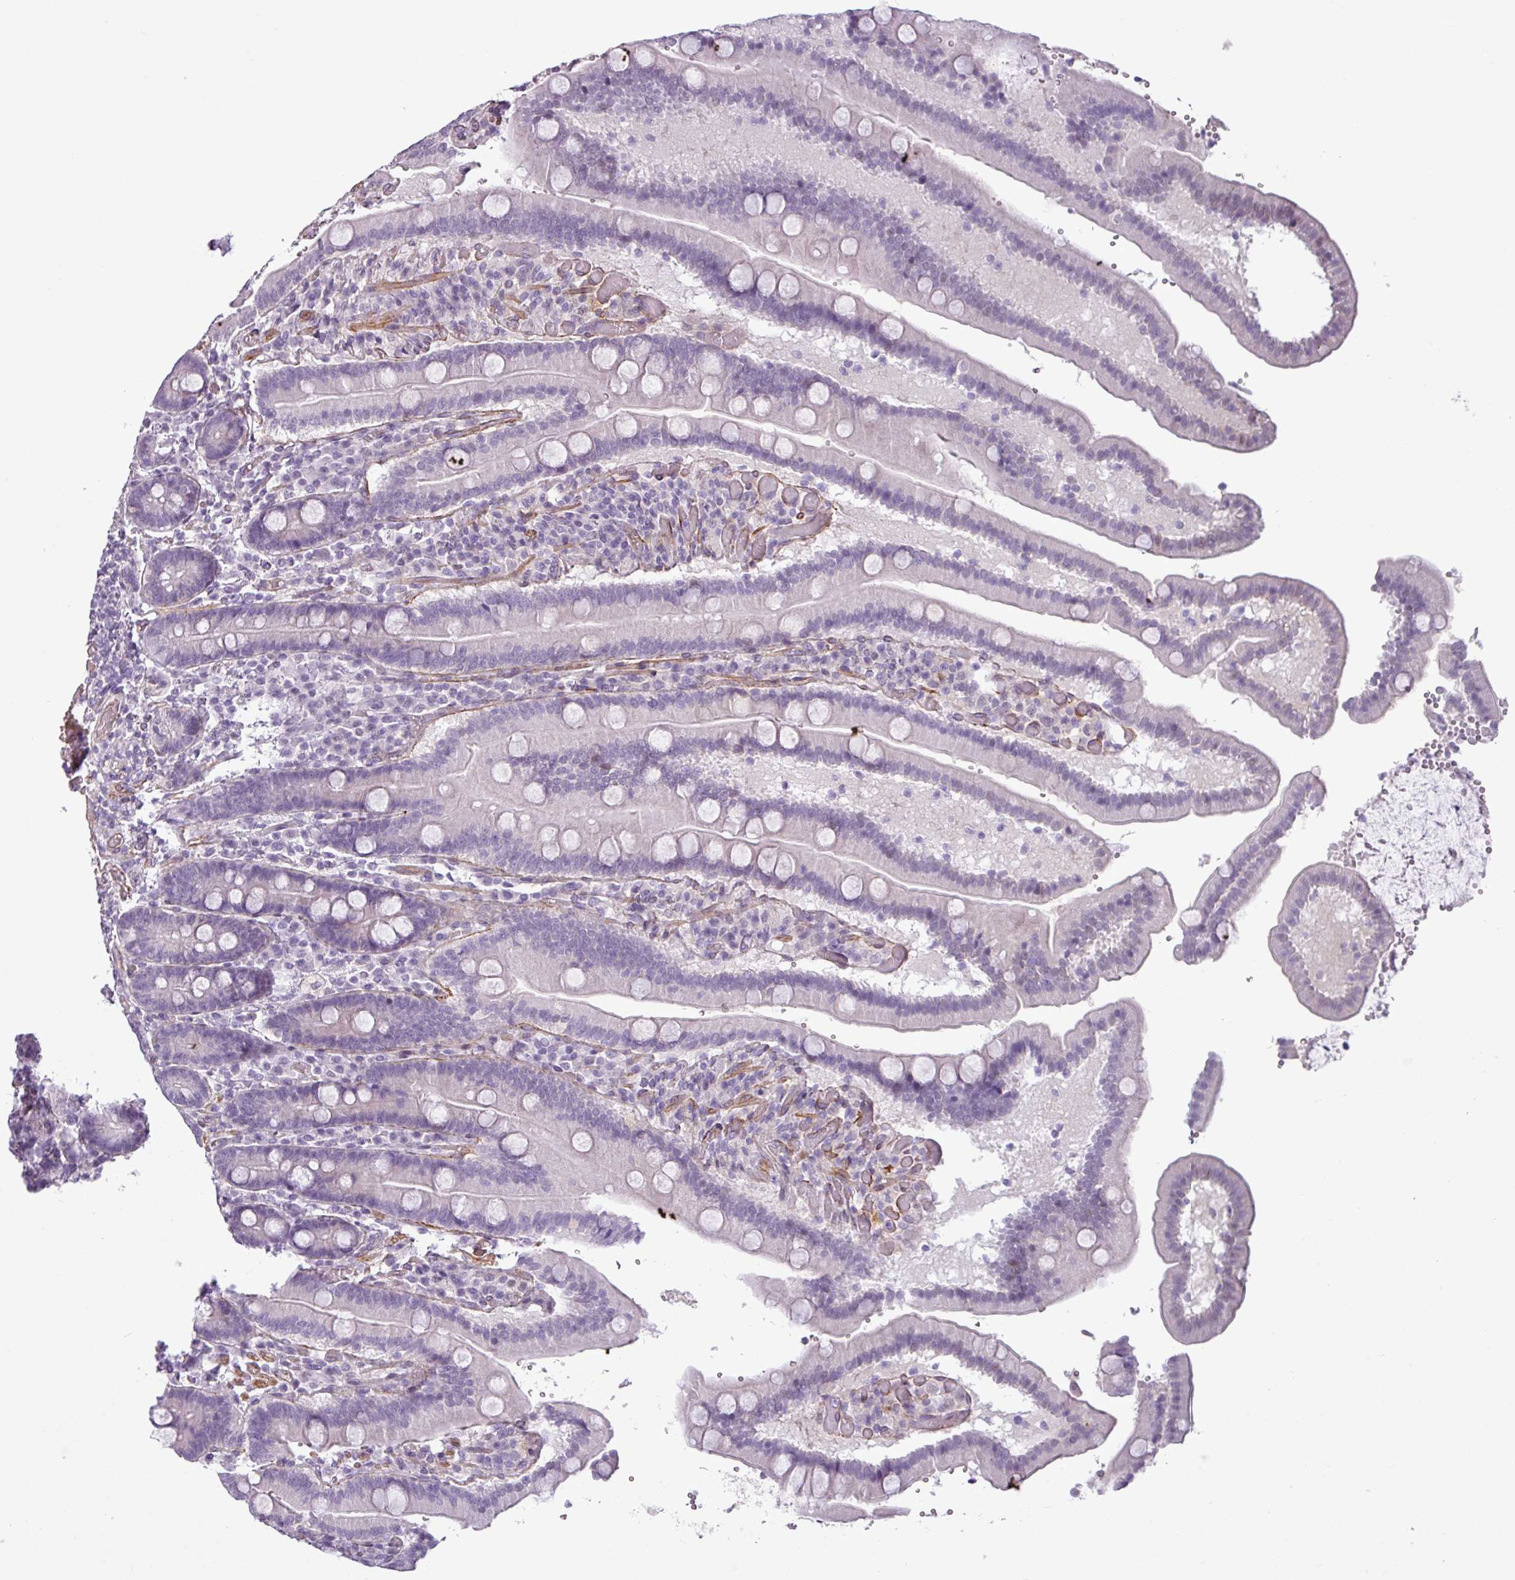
{"staining": {"intensity": "negative", "quantity": "none", "location": "none"}, "tissue": "duodenum", "cell_type": "Glandular cells", "image_type": "normal", "snomed": [{"axis": "morphology", "description": "Normal tissue, NOS"}, {"axis": "topography", "description": "Duodenum"}], "caption": "There is no significant staining in glandular cells of duodenum. (DAB (3,3'-diaminobenzidine) immunohistochemistry, high magnification).", "gene": "ATP10A", "patient": {"sex": "female", "age": 62}}